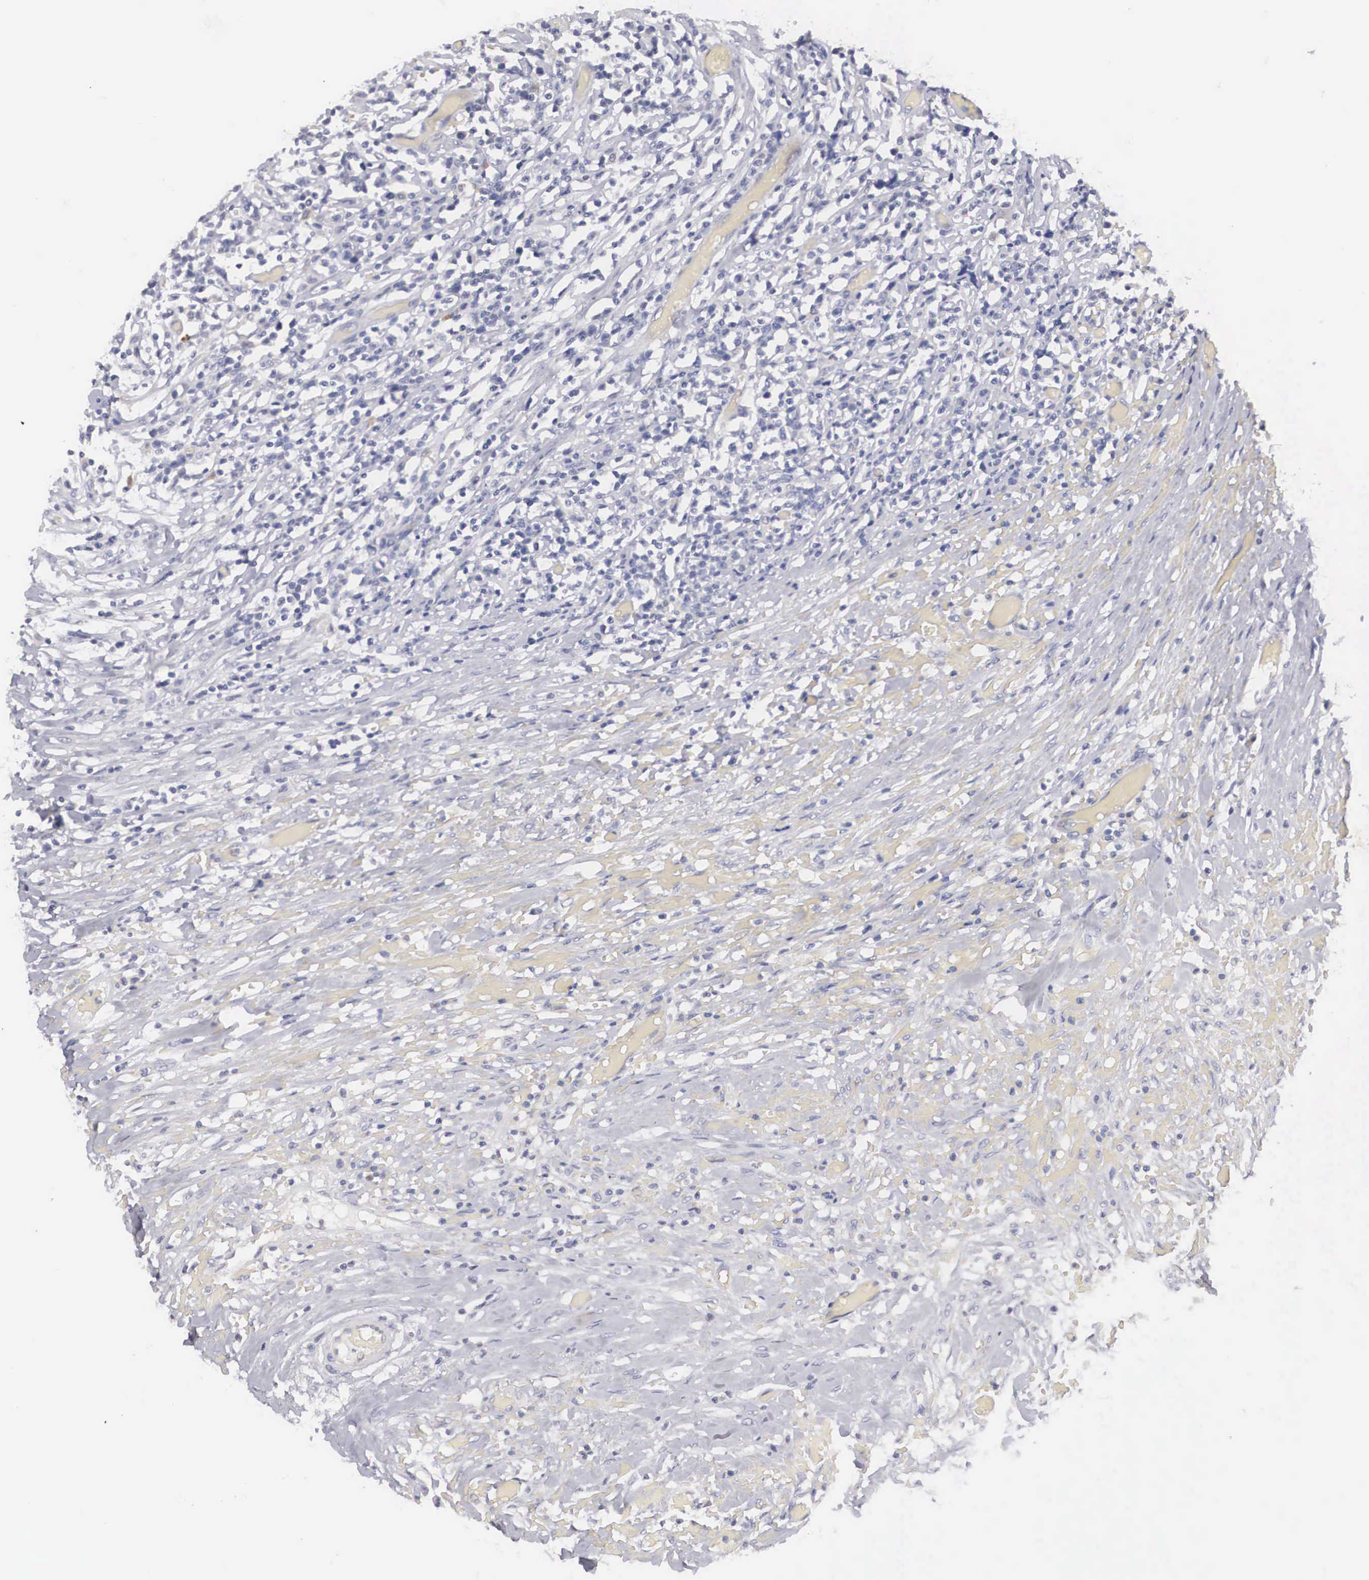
{"staining": {"intensity": "negative", "quantity": "none", "location": "none"}, "tissue": "lymphoma", "cell_type": "Tumor cells", "image_type": "cancer", "snomed": [{"axis": "morphology", "description": "Malignant lymphoma, non-Hodgkin's type, High grade"}, {"axis": "topography", "description": "Colon"}], "caption": "Immunohistochemical staining of high-grade malignant lymphoma, non-Hodgkin's type displays no significant positivity in tumor cells.", "gene": "ARMCX3", "patient": {"sex": "male", "age": 82}}